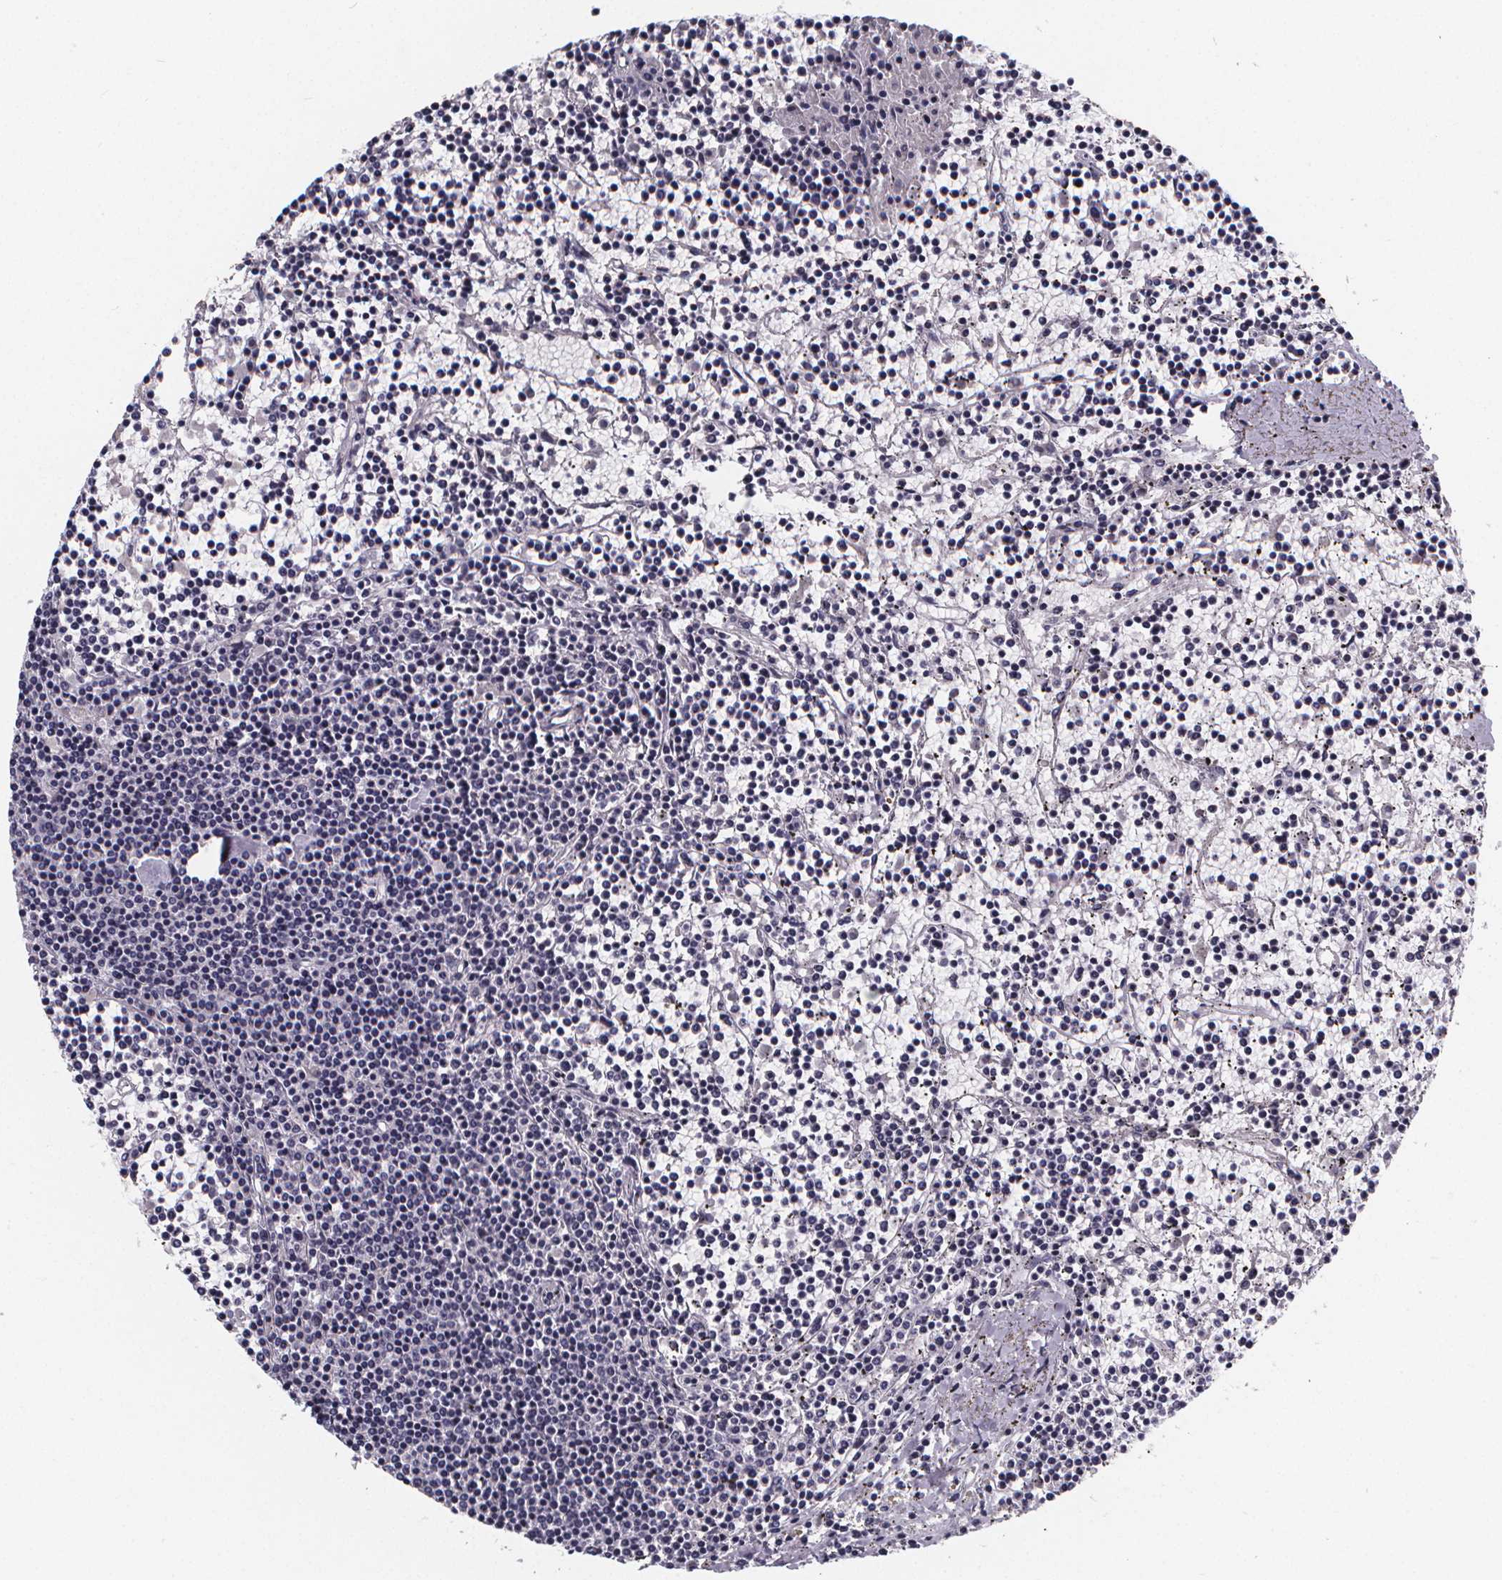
{"staining": {"intensity": "negative", "quantity": "none", "location": "none"}, "tissue": "lymphoma", "cell_type": "Tumor cells", "image_type": "cancer", "snomed": [{"axis": "morphology", "description": "Malignant lymphoma, non-Hodgkin's type, Low grade"}, {"axis": "topography", "description": "Spleen"}], "caption": "The photomicrograph demonstrates no significant expression in tumor cells of low-grade malignant lymphoma, non-Hodgkin's type. (Stains: DAB (3,3'-diaminobenzidine) IHC with hematoxylin counter stain, Microscopy: brightfield microscopy at high magnification).", "gene": "AGT", "patient": {"sex": "female", "age": 19}}